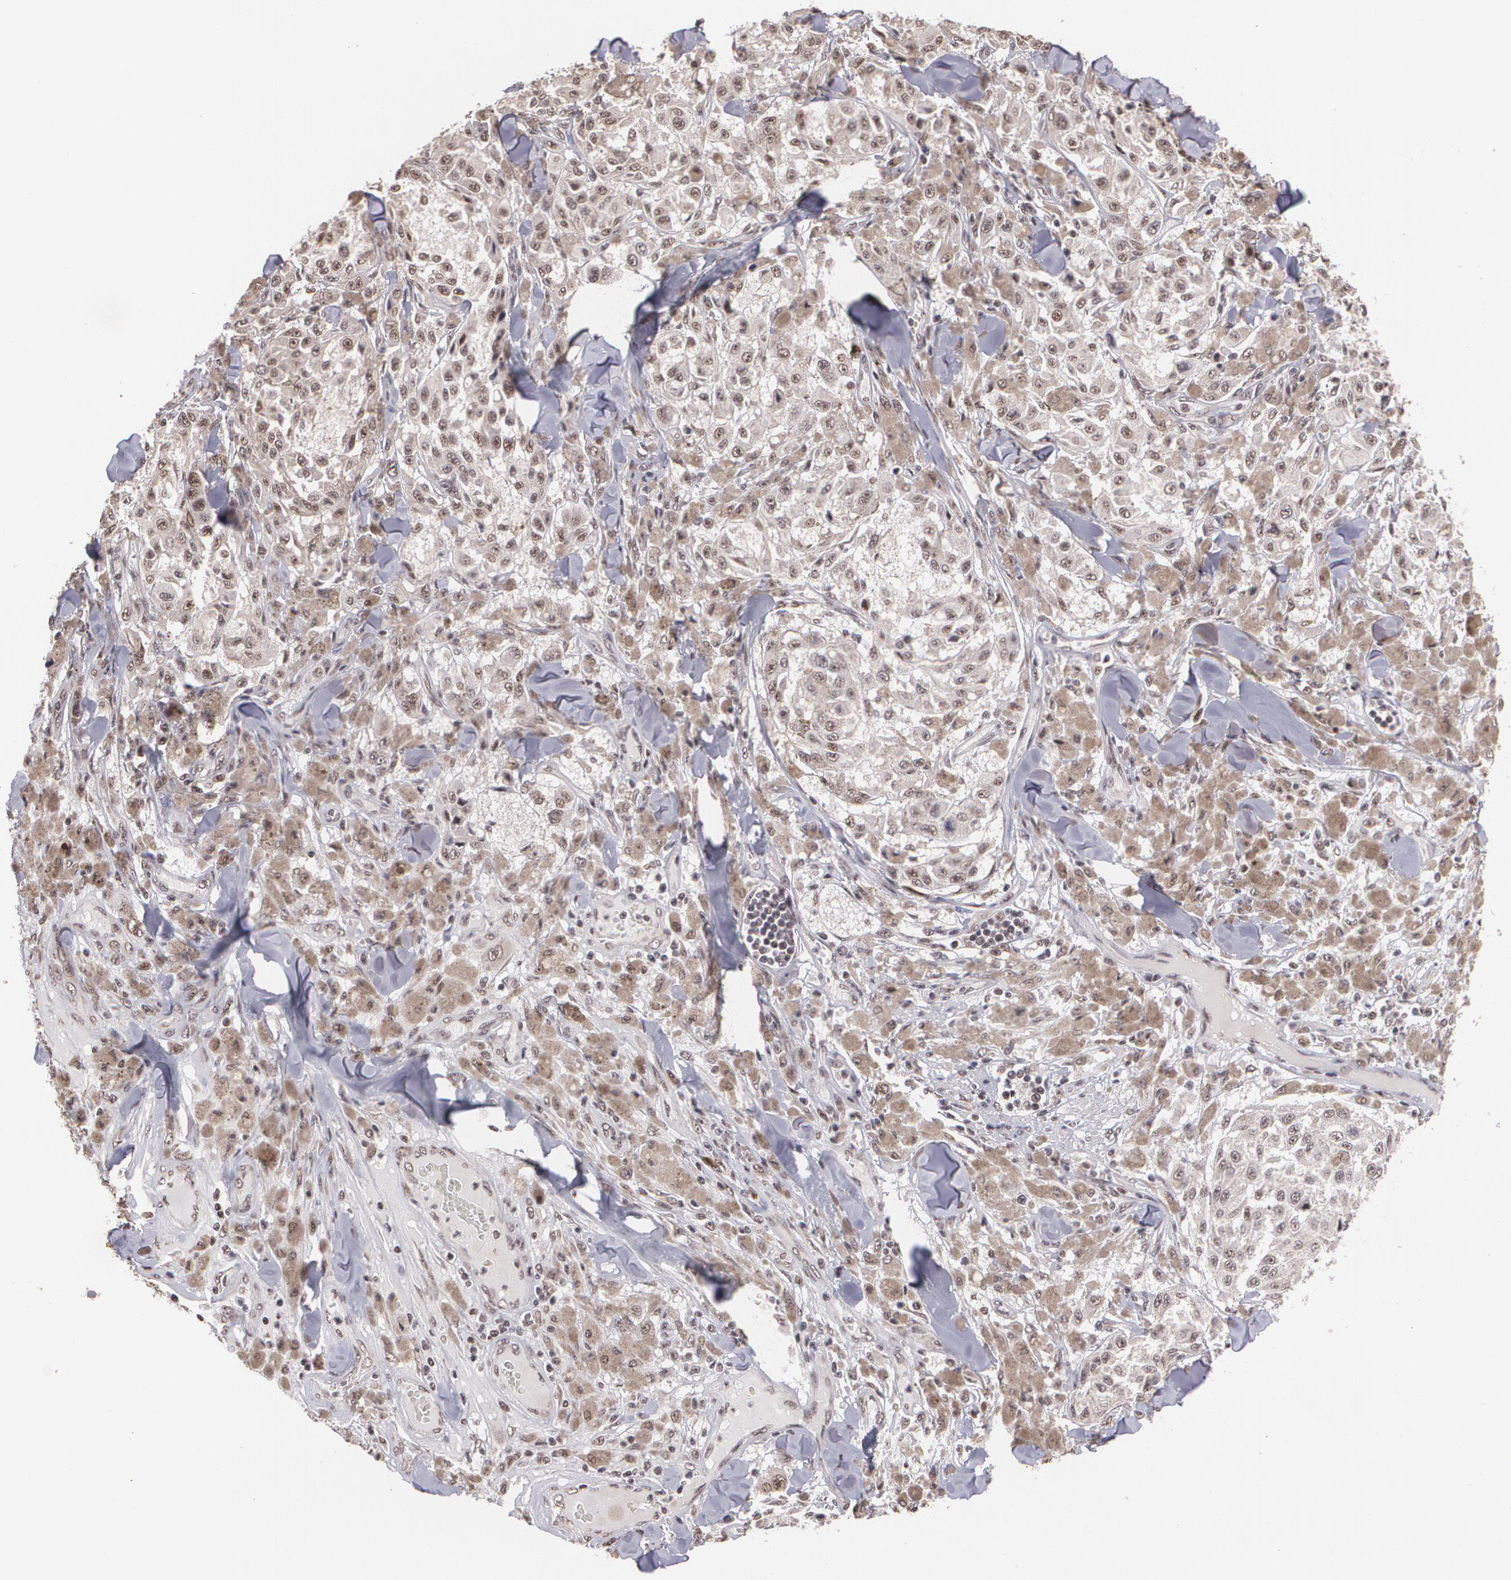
{"staining": {"intensity": "moderate", "quantity": ">75%", "location": "cytoplasmic/membranous,nuclear"}, "tissue": "melanoma", "cell_type": "Tumor cells", "image_type": "cancer", "snomed": [{"axis": "morphology", "description": "Malignant melanoma, NOS"}, {"axis": "topography", "description": "Skin"}], "caption": "Protein staining by immunohistochemistry displays moderate cytoplasmic/membranous and nuclear staining in approximately >75% of tumor cells in malignant melanoma. Immunohistochemistry (ihc) stains the protein of interest in brown and the nuclei are stained blue.", "gene": "C6orf15", "patient": {"sex": "female", "age": 64}}